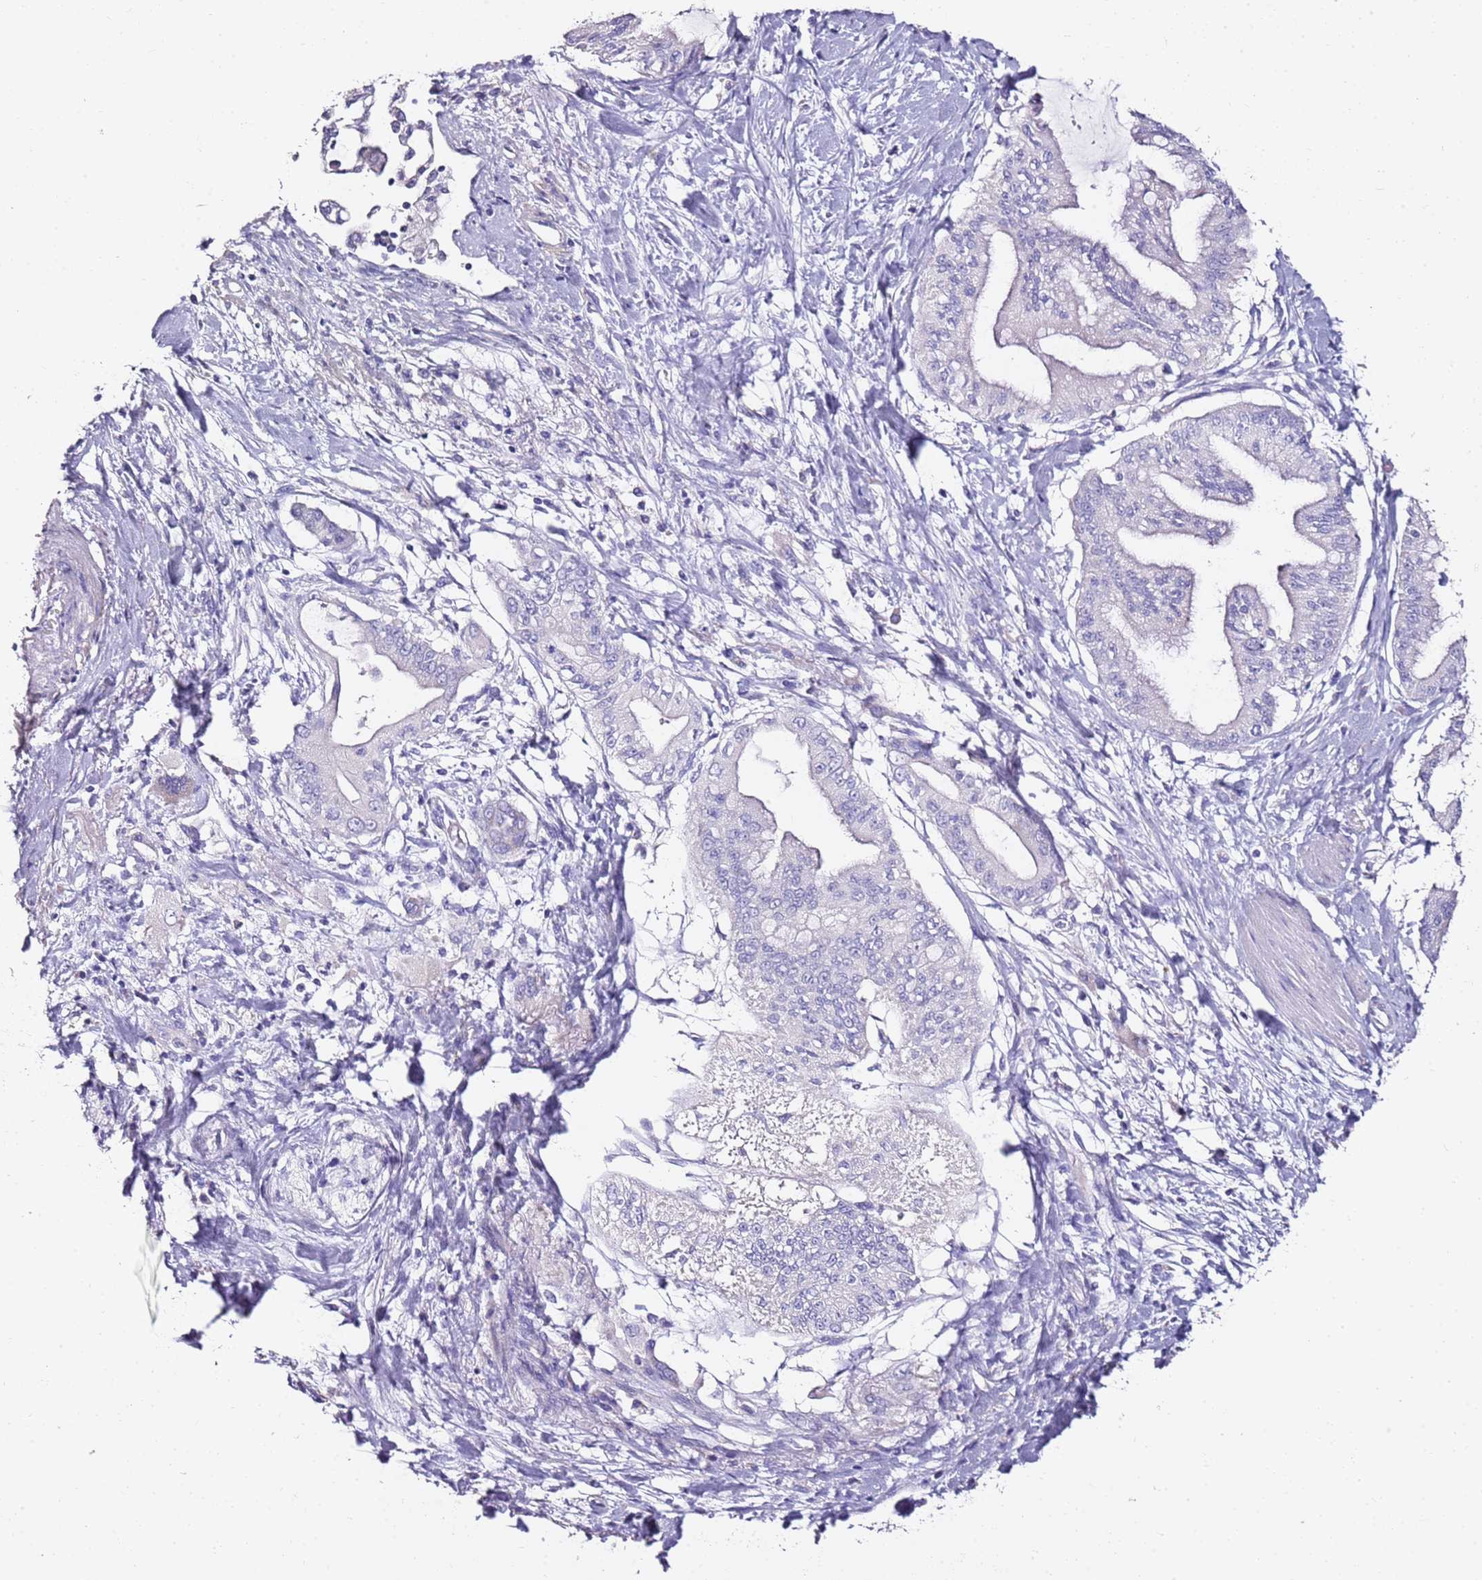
{"staining": {"intensity": "negative", "quantity": "none", "location": "none"}, "tissue": "pancreatic cancer", "cell_type": "Tumor cells", "image_type": "cancer", "snomed": [{"axis": "morphology", "description": "Adenocarcinoma, NOS"}, {"axis": "topography", "description": "Pancreas"}], "caption": "Immunohistochemical staining of adenocarcinoma (pancreatic) reveals no significant staining in tumor cells. (IHC, brightfield microscopy, high magnification).", "gene": "MYBPC3", "patient": {"sex": "male", "age": 46}}